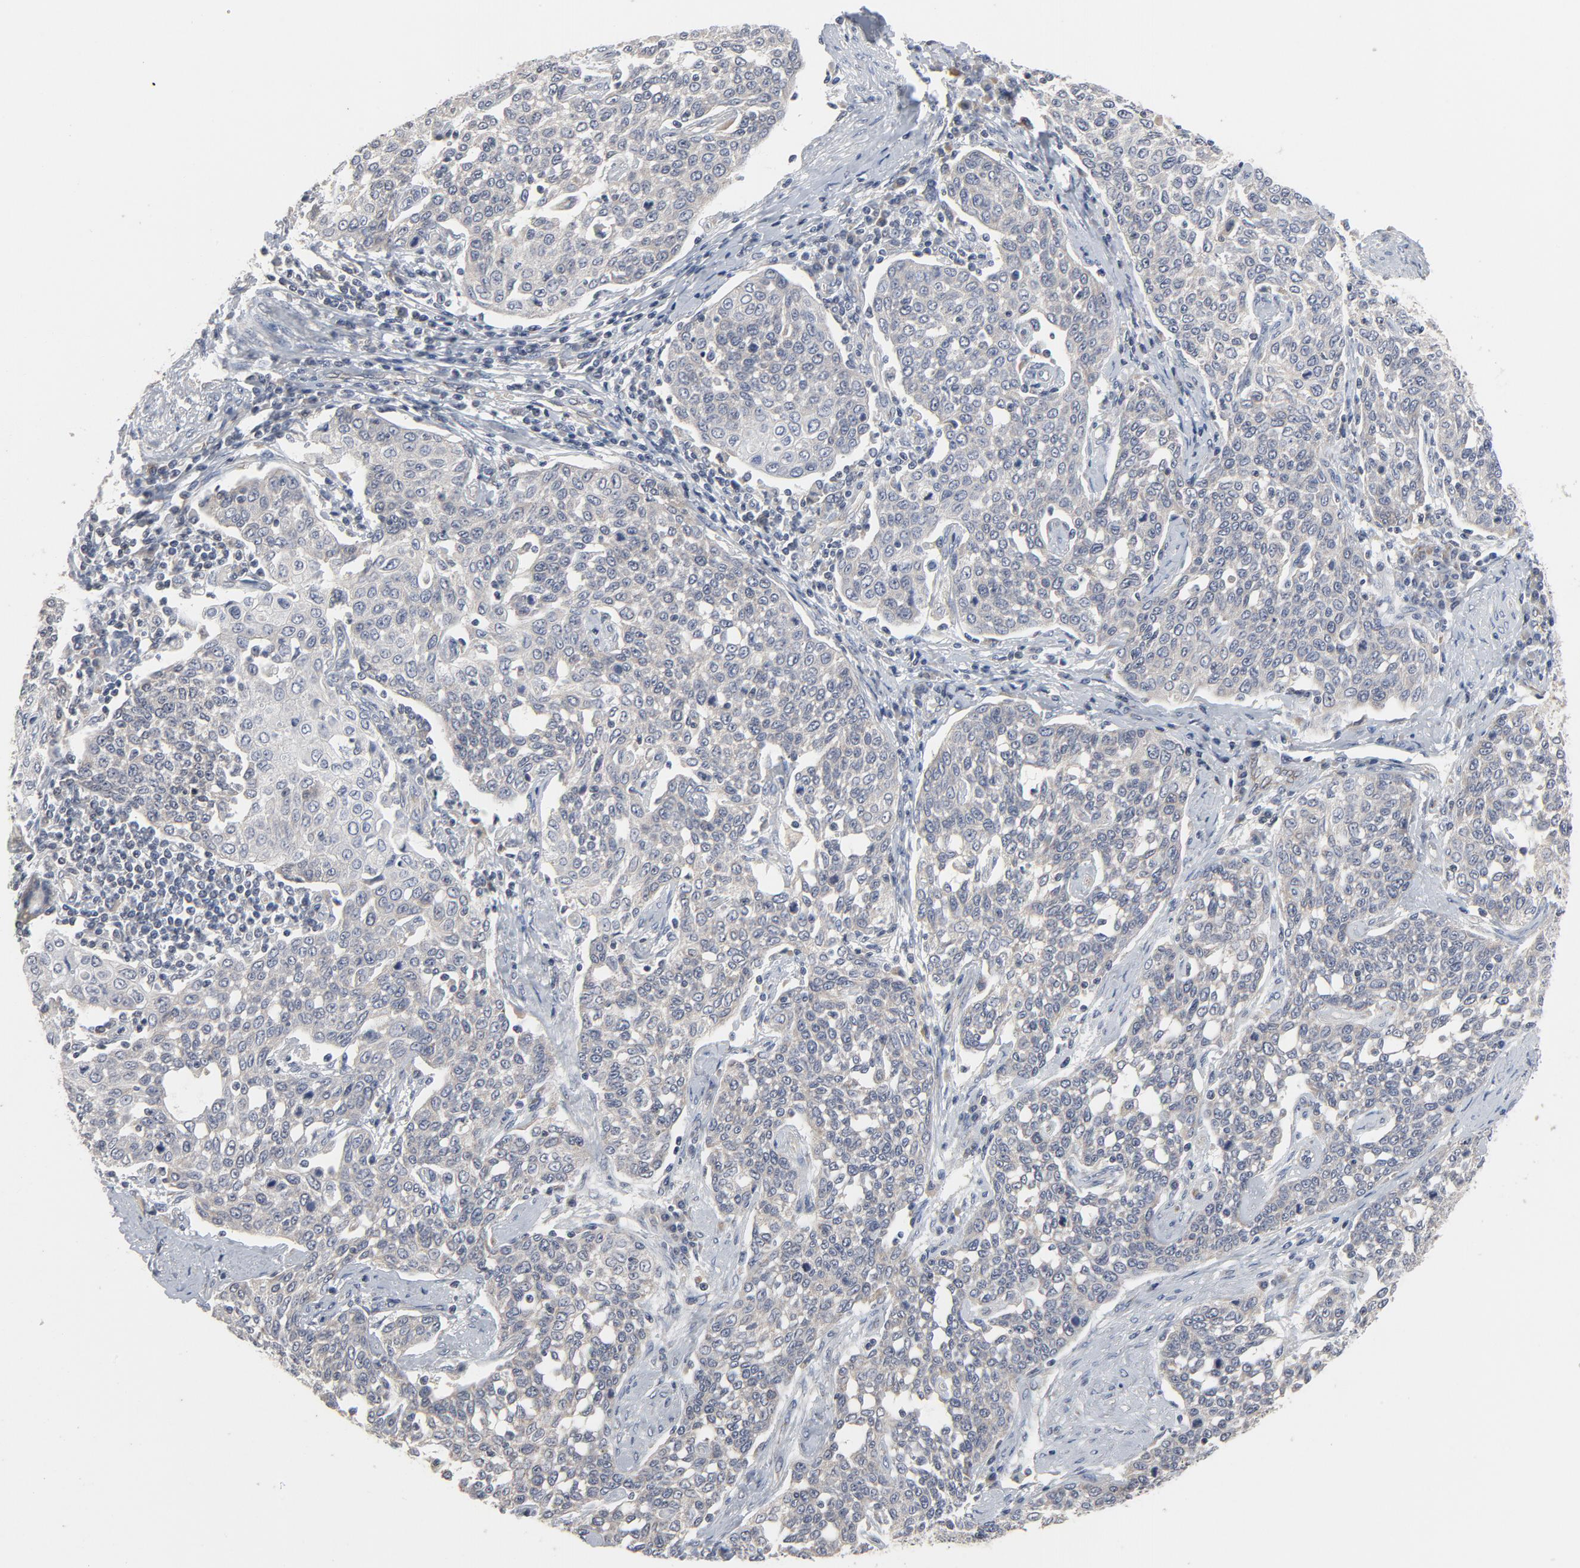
{"staining": {"intensity": "weak", "quantity": "25%-75%", "location": "cytoplasmic/membranous"}, "tissue": "cervical cancer", "cell_type": "Tumor cells", "image_type": "cancer", "snomed": [{"axis": "morphology", "description": "Squamous cell carcinoma, NOS"}, {"axis": "topography", "description": "Cervix"}], "caption": "DAB immunohistochemical staining of cervical cancer (squamous cell carcinoma) reveals weak cytoplasmic/membranous protein staining in about 25%-75% of tumor cells.", "gene": "C14orf119", "patient": {"sex": "female", "age": 34}}